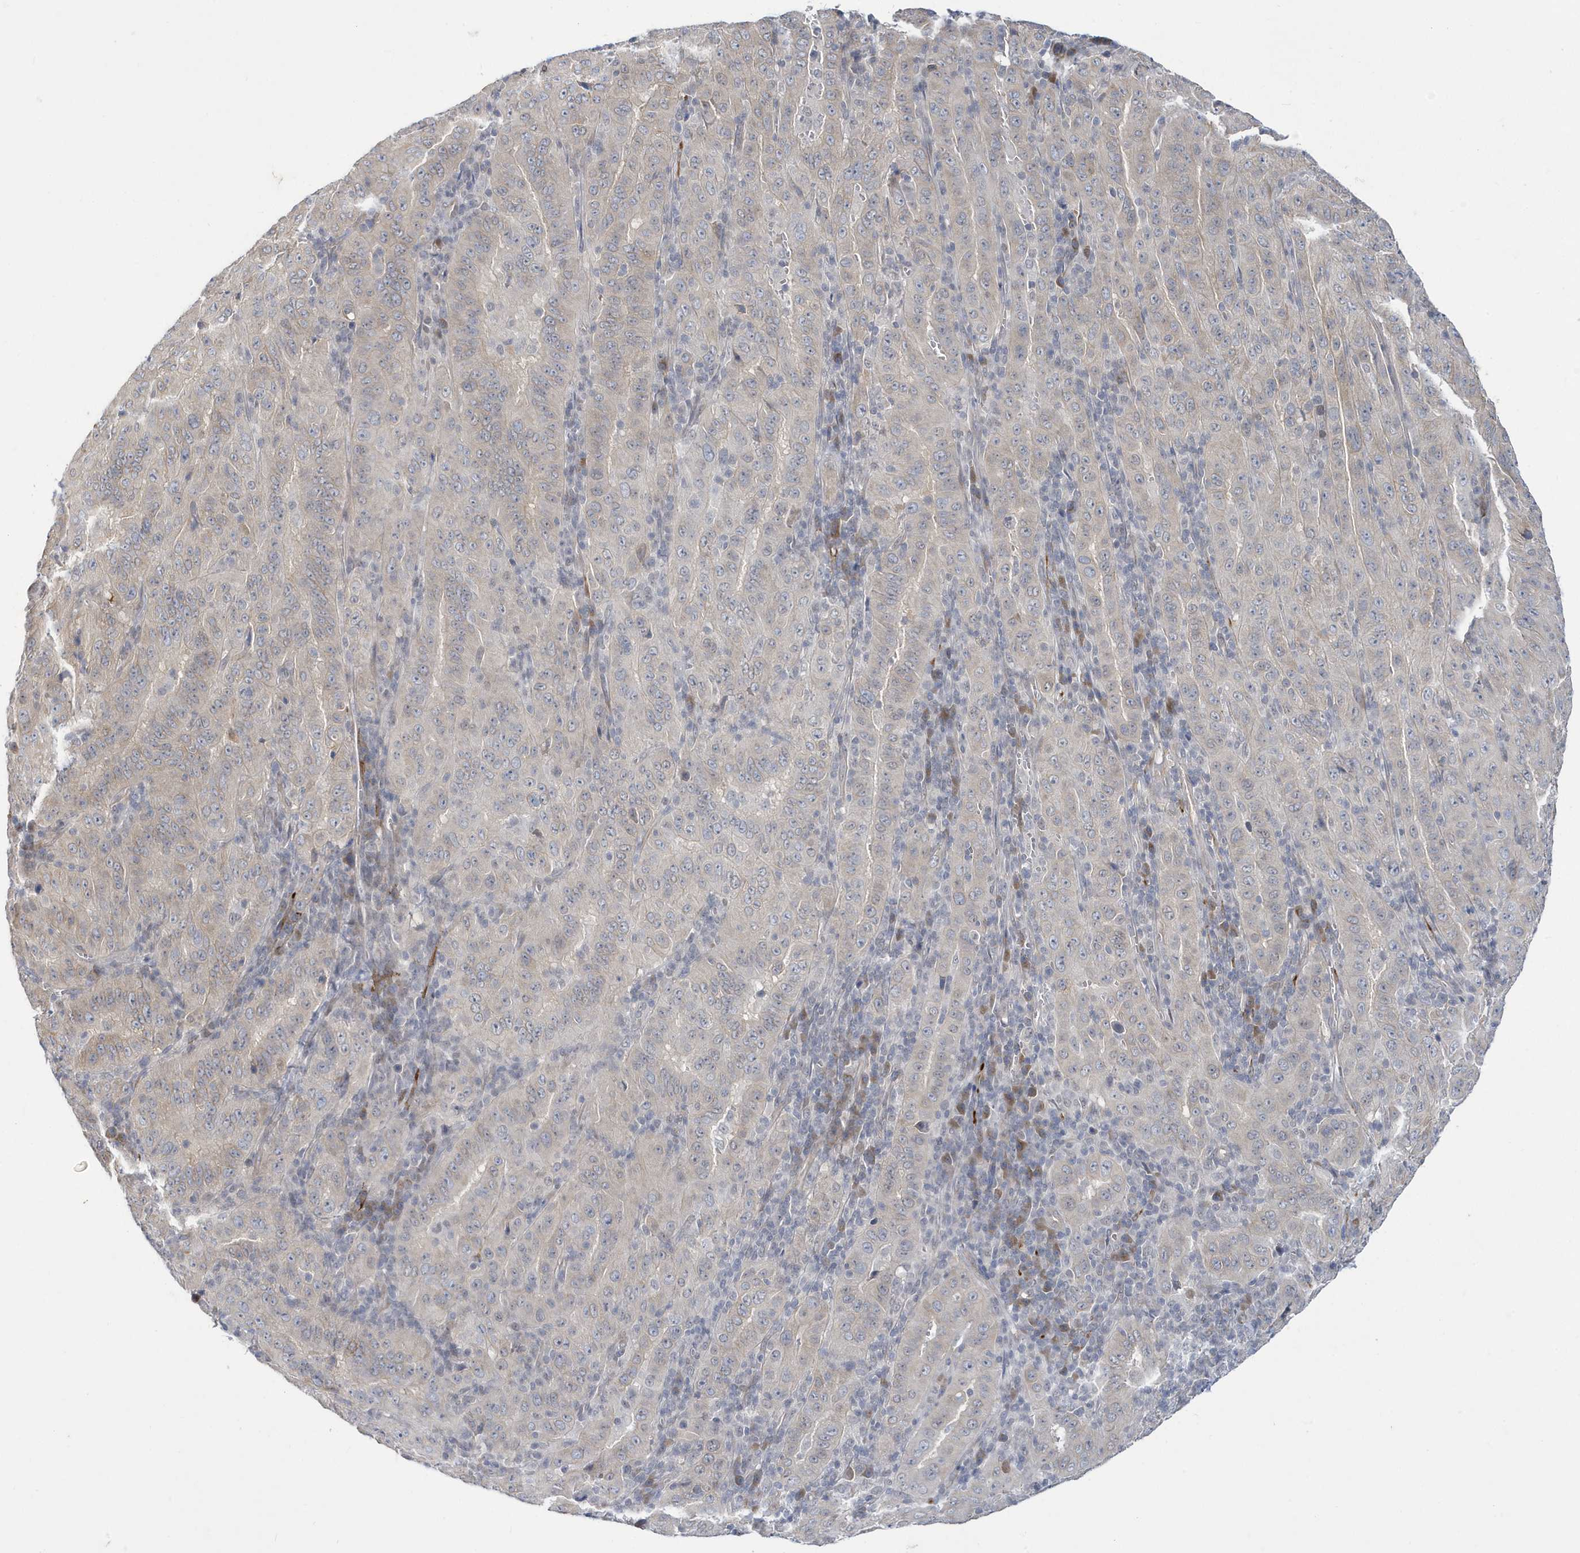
{"staining": {"intensity": "weak", "quantity": "25%-75%", "location": "cytoplasmic/membranous"}, "tissue": "pancreatic cancer", "cell_type": "Tumor cells", "image_type": "cancer", "snomed": [{"axis": "morphology", "description": "Adenocarcinoma, NOS"}, {"axis": "topography", "description": "Pancreas"}], "caption": "Immunohistochemistry (IHC) micrograph of human pancreatic cancer stained for a protein (brown), which demonstrates low levels of weak cytoplasmic/membranous expression in approximately 25%-75% of tumor cells.", "gene": "ZNF654", "patient": {"sex": "male", "age": 63}}